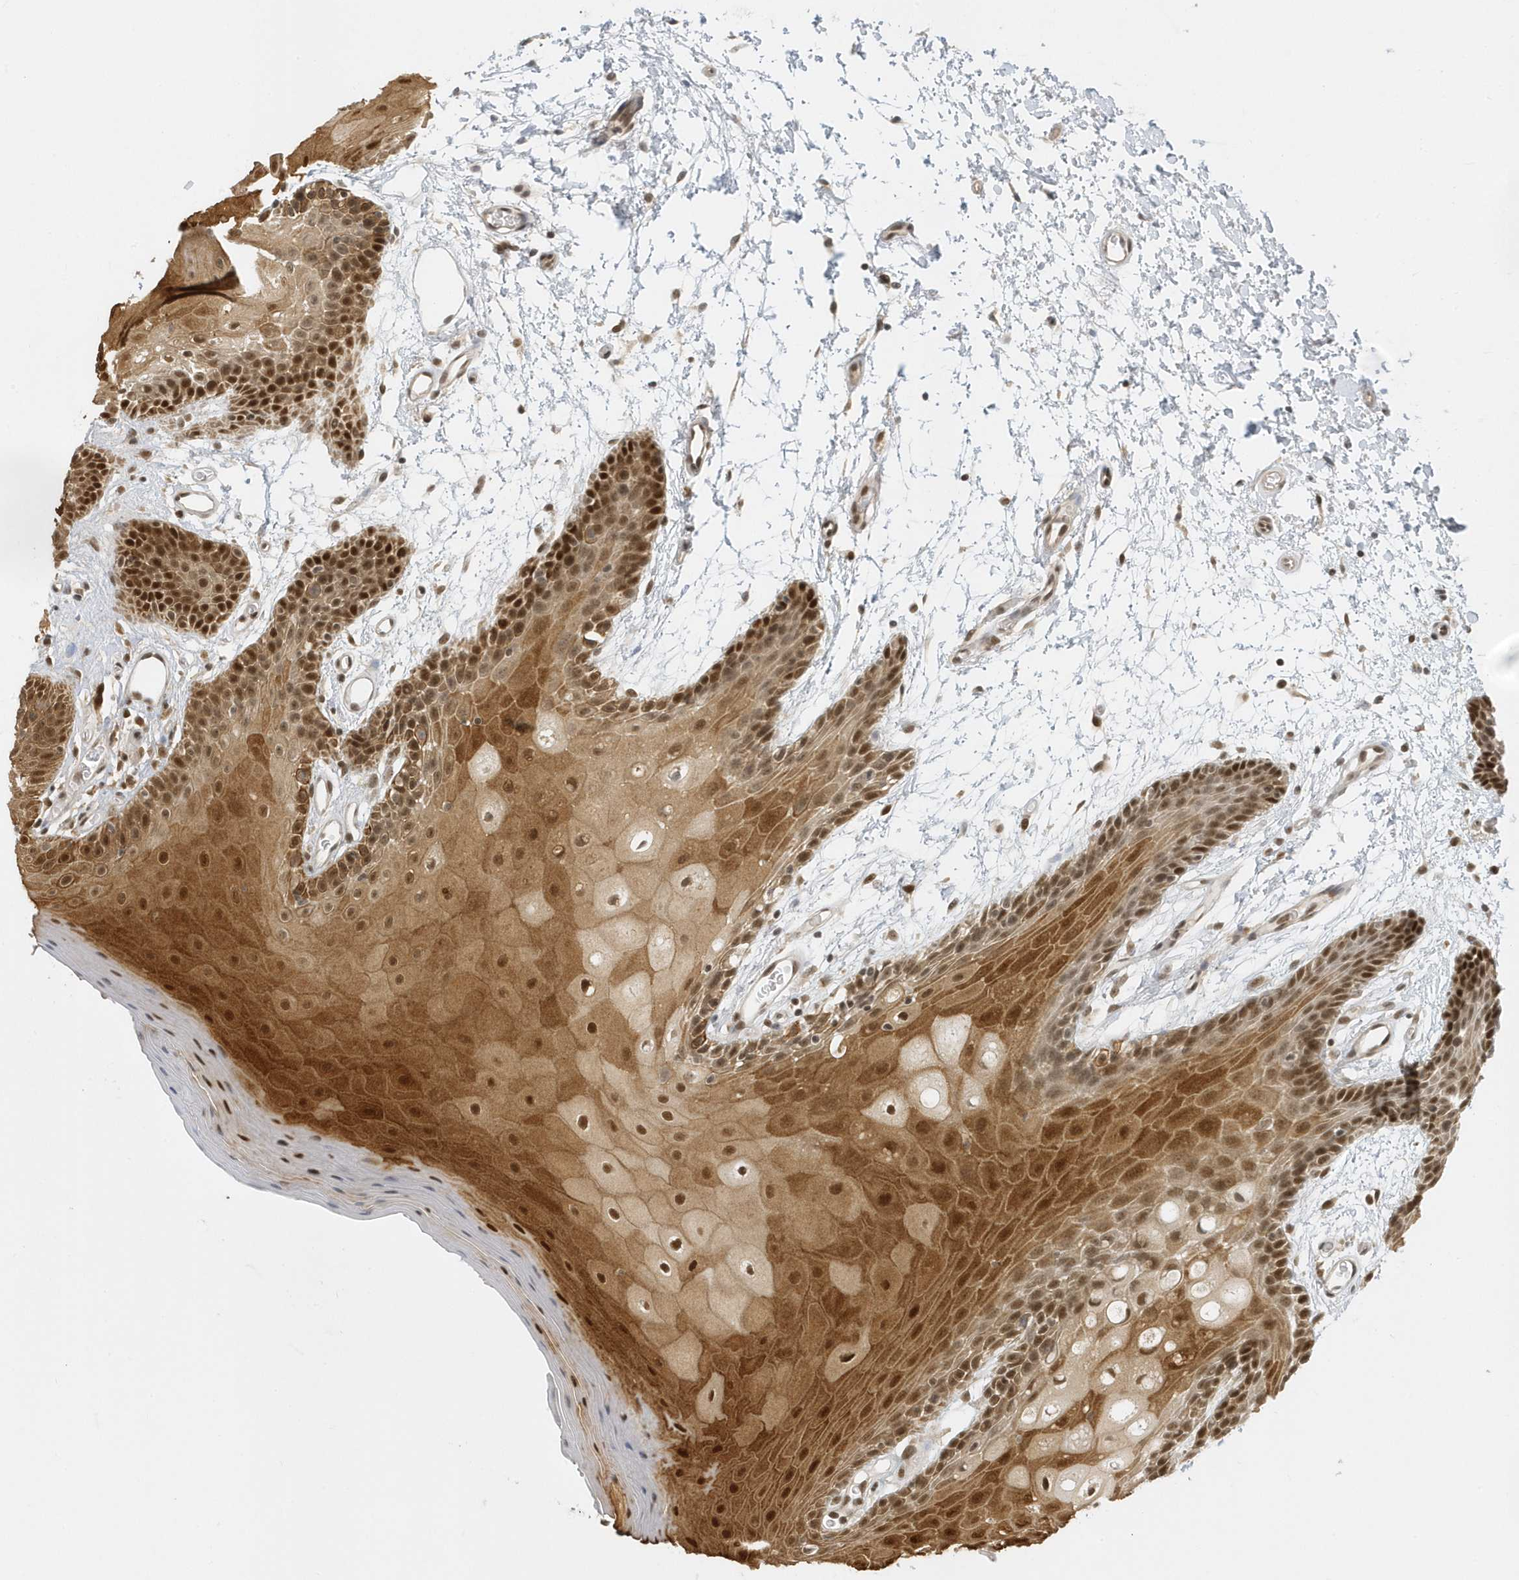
{"staining": {"intensity": "strong", "quantity": ">75%", "location": "cytoplasmic/membranous,nuclear"}, "tissue": "oral mucosa", "cell_type": "Squamous epithelial cells", "image_type": "normal", "snomed": [{"axis": "morphology", "description": "Normal tissue, NOS"}, {"axis": "topography", "description": "Skeletal muscle"}, {"axis": "topography", "description": "Oral tissue"}, {"axis": "topography", "description": "Salivary gland"}, {"axis": "topography", "description": "Peripheral nerve tissue"}], "caption": "Immunohistochemical staining of unremarkable oral mucosa exhibits >75% levels of strong cytoplasmic/membranous,nuclear protein expression in about >75% of squamous epithelial cells.", "gene": "ZNF740", "patient": {"sex": "male", "age": 54}}